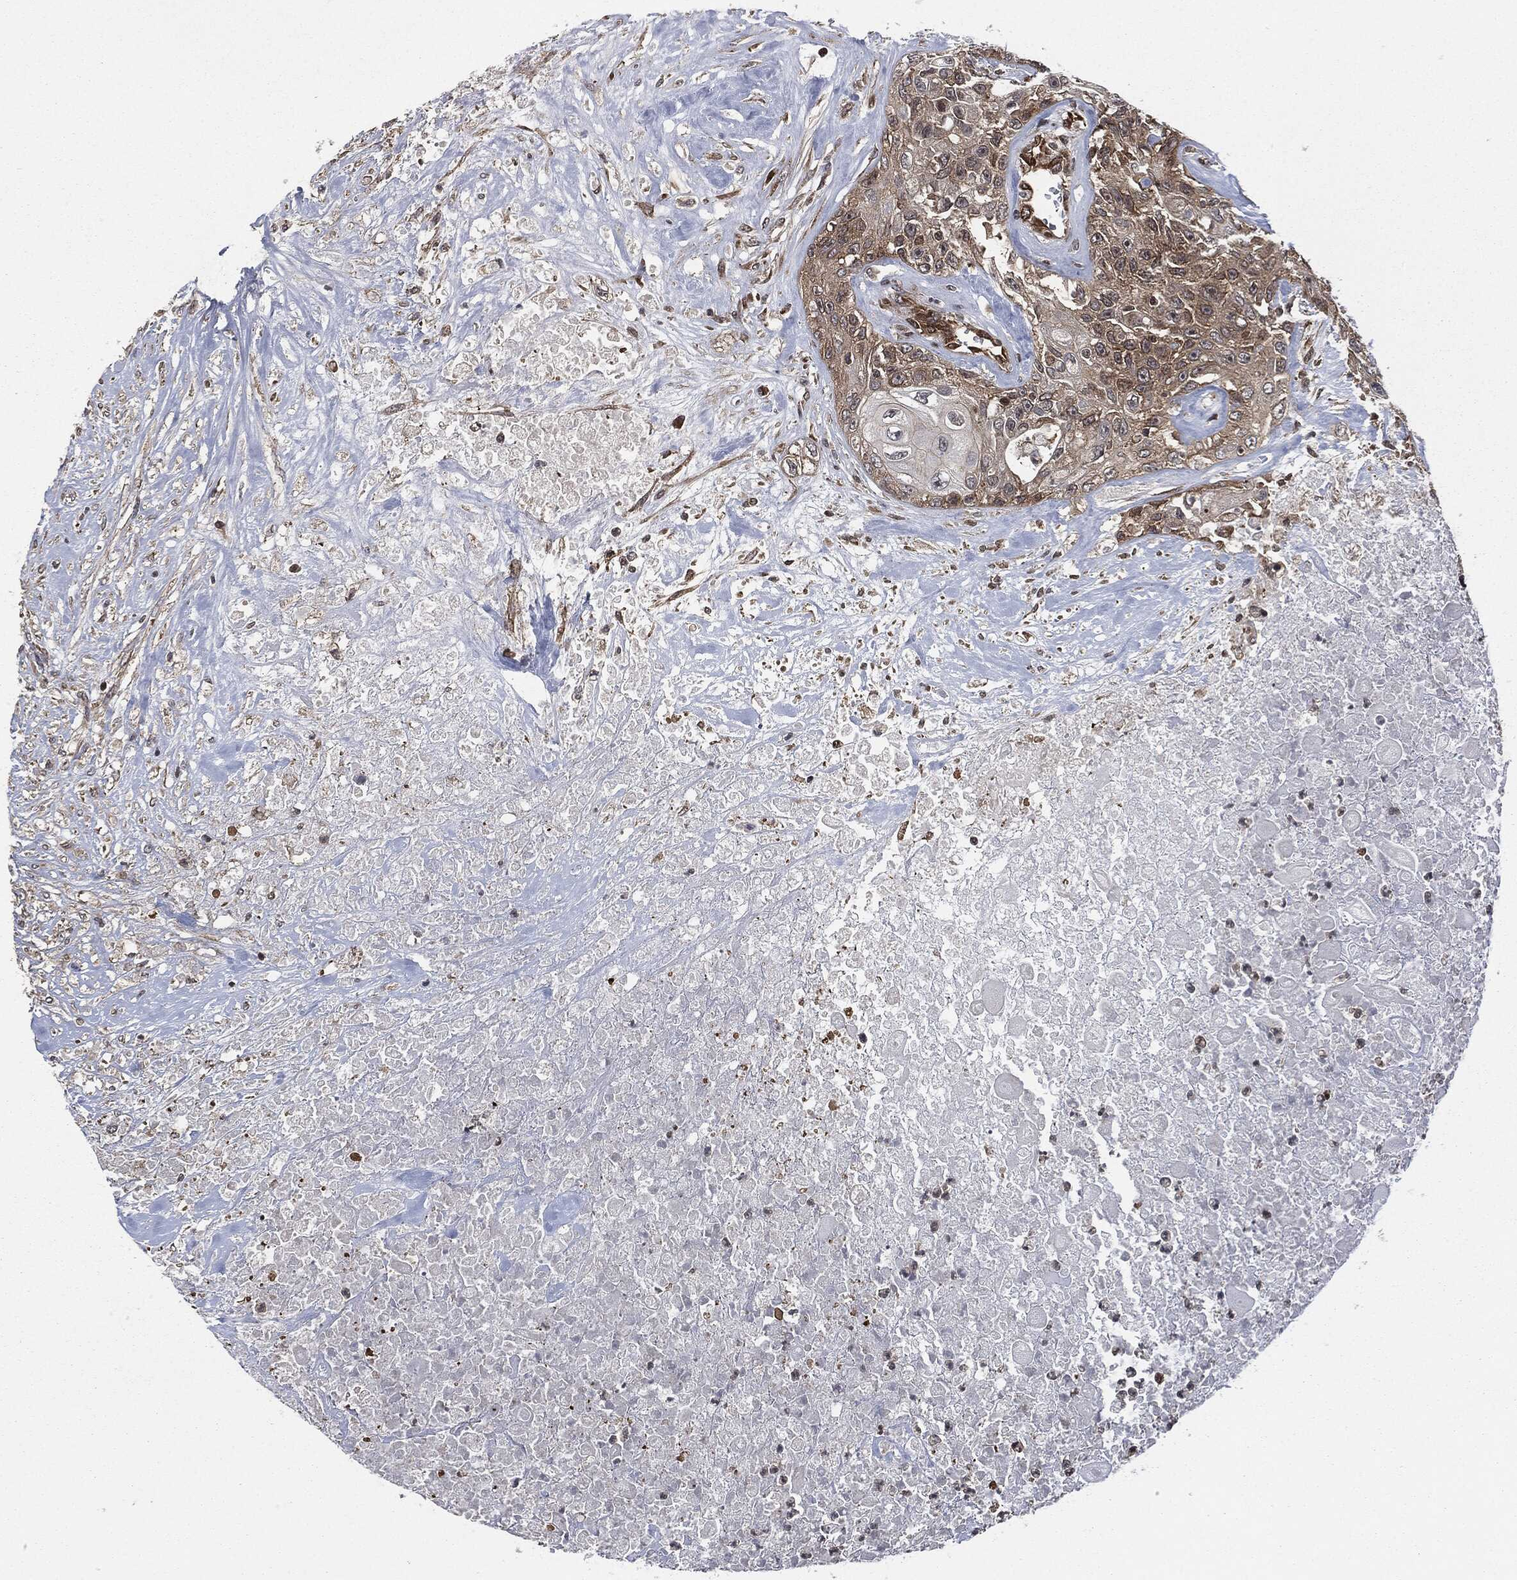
{"staining": {"intensity": "moderate", "quantity": "<25%", "location": "cytoplasmic/membranous"}, "tissue": "urothelial cancer", "cell_type": "Tumor cells", "image_type": "cancer", "snomed": [{"axis": "morphology", "description": "Urothelial carcinoma, High grade"}, {"axis": "topography", "description": "Urinary bladder"}], "caption": "Immunohistochemistry (IHC) of human urothelial carcinoma (high-grade) demonstrates low levels of moderate cytoplasmic/membranous staining in about <25% of tumor cells.", "gene": "HRAS", "patient": {"sex": "female", "age": 56}}